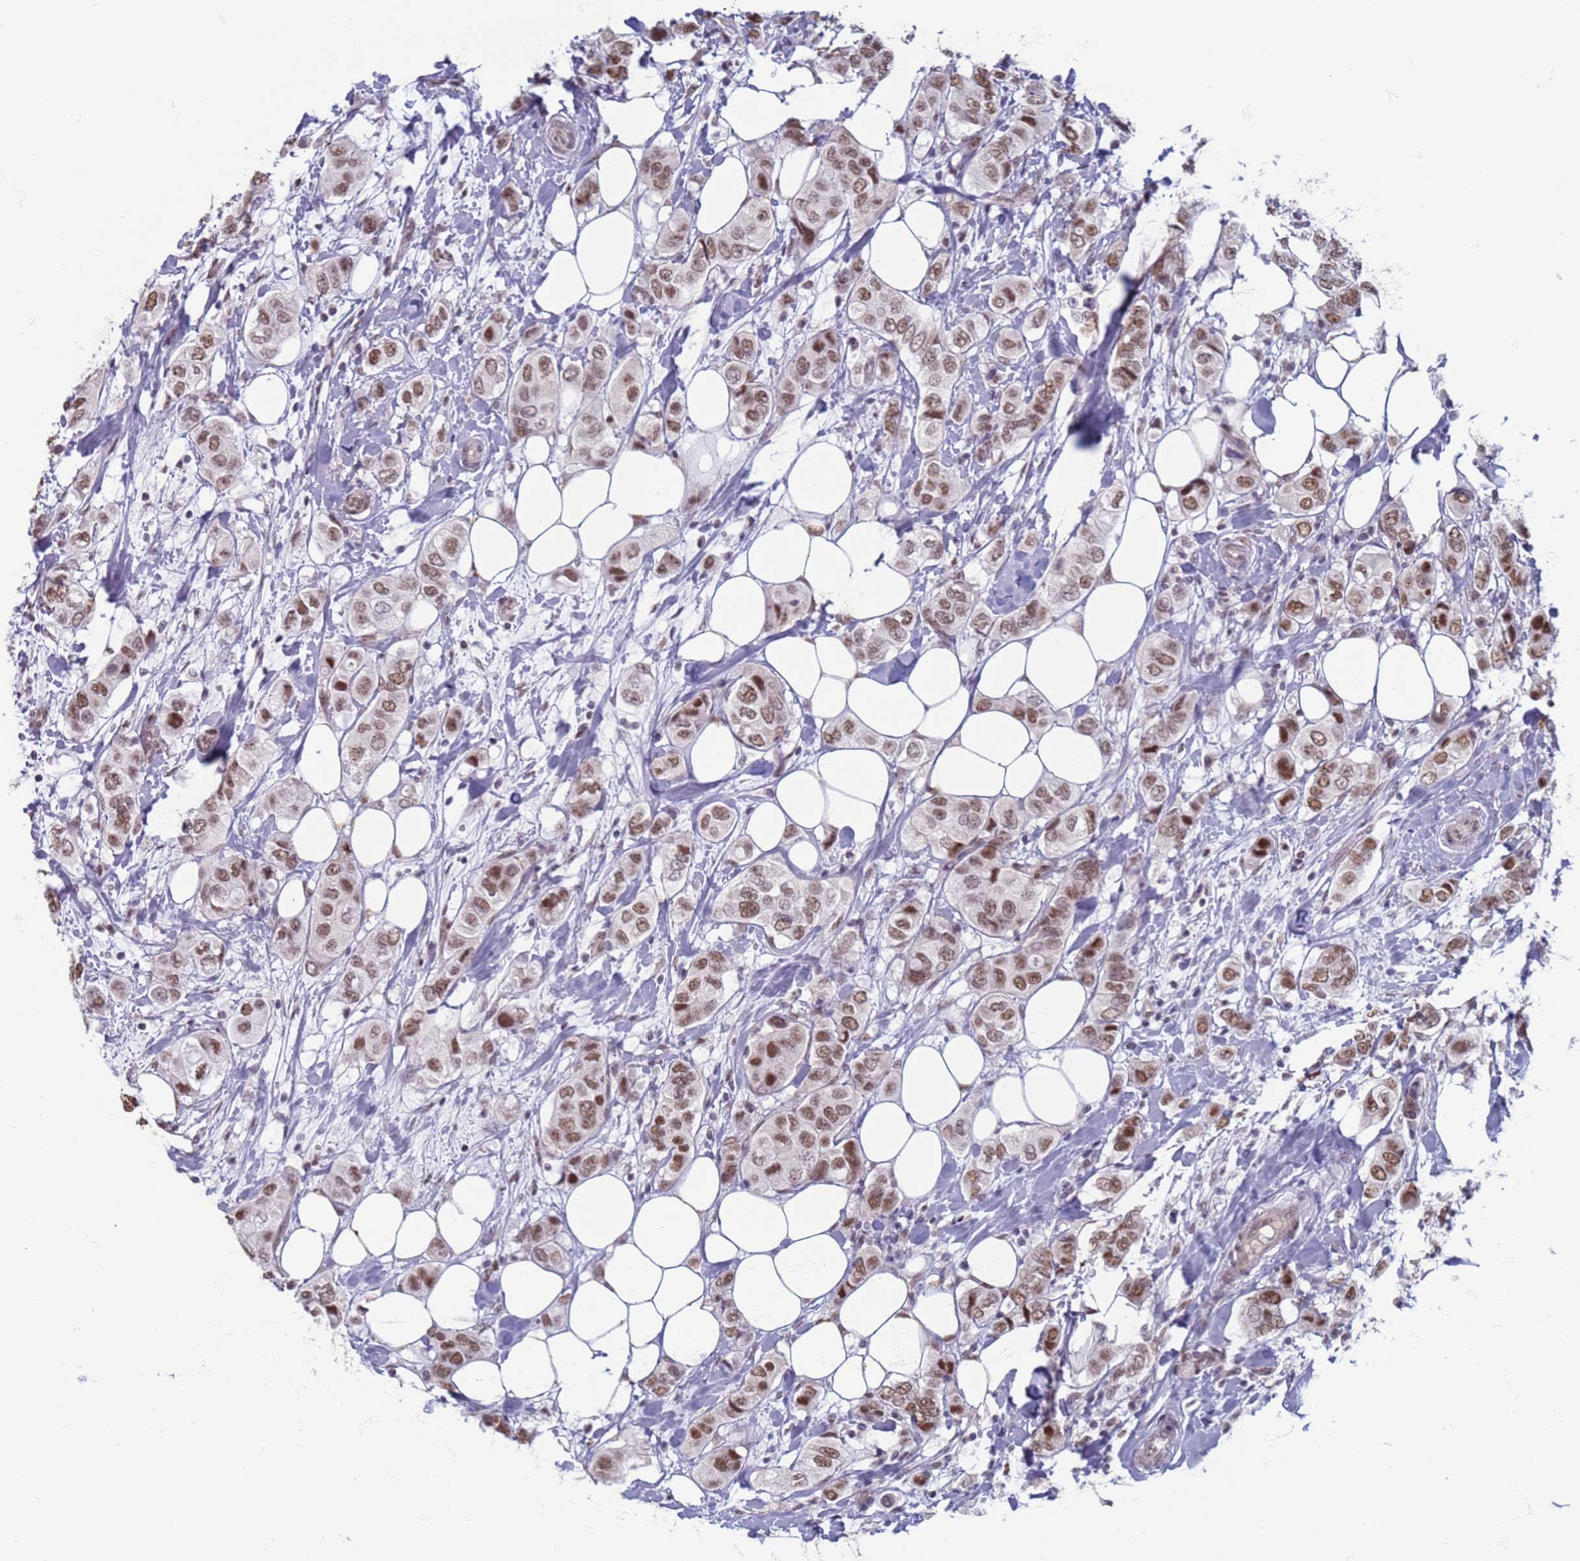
{"staining": {"intensity": "moderate", "quantity": ">75%", "location": "nuclear"}, "tissue": "breast cancer", "cell_type": "Tumor cells", "image_type": "cancer", "snomed": [{"axis": "morphology", "description": "Lobular carcinoma"}, {"axis": "topography", "description": "Breast"}], "caption": "The micrograph reveals a brown stain indicating the presence of a protein in the nuclear of tumor cells in breast lobular carcinoma.", "gene": "SAE1", "patient": {"sex": "female", "age": 51}}